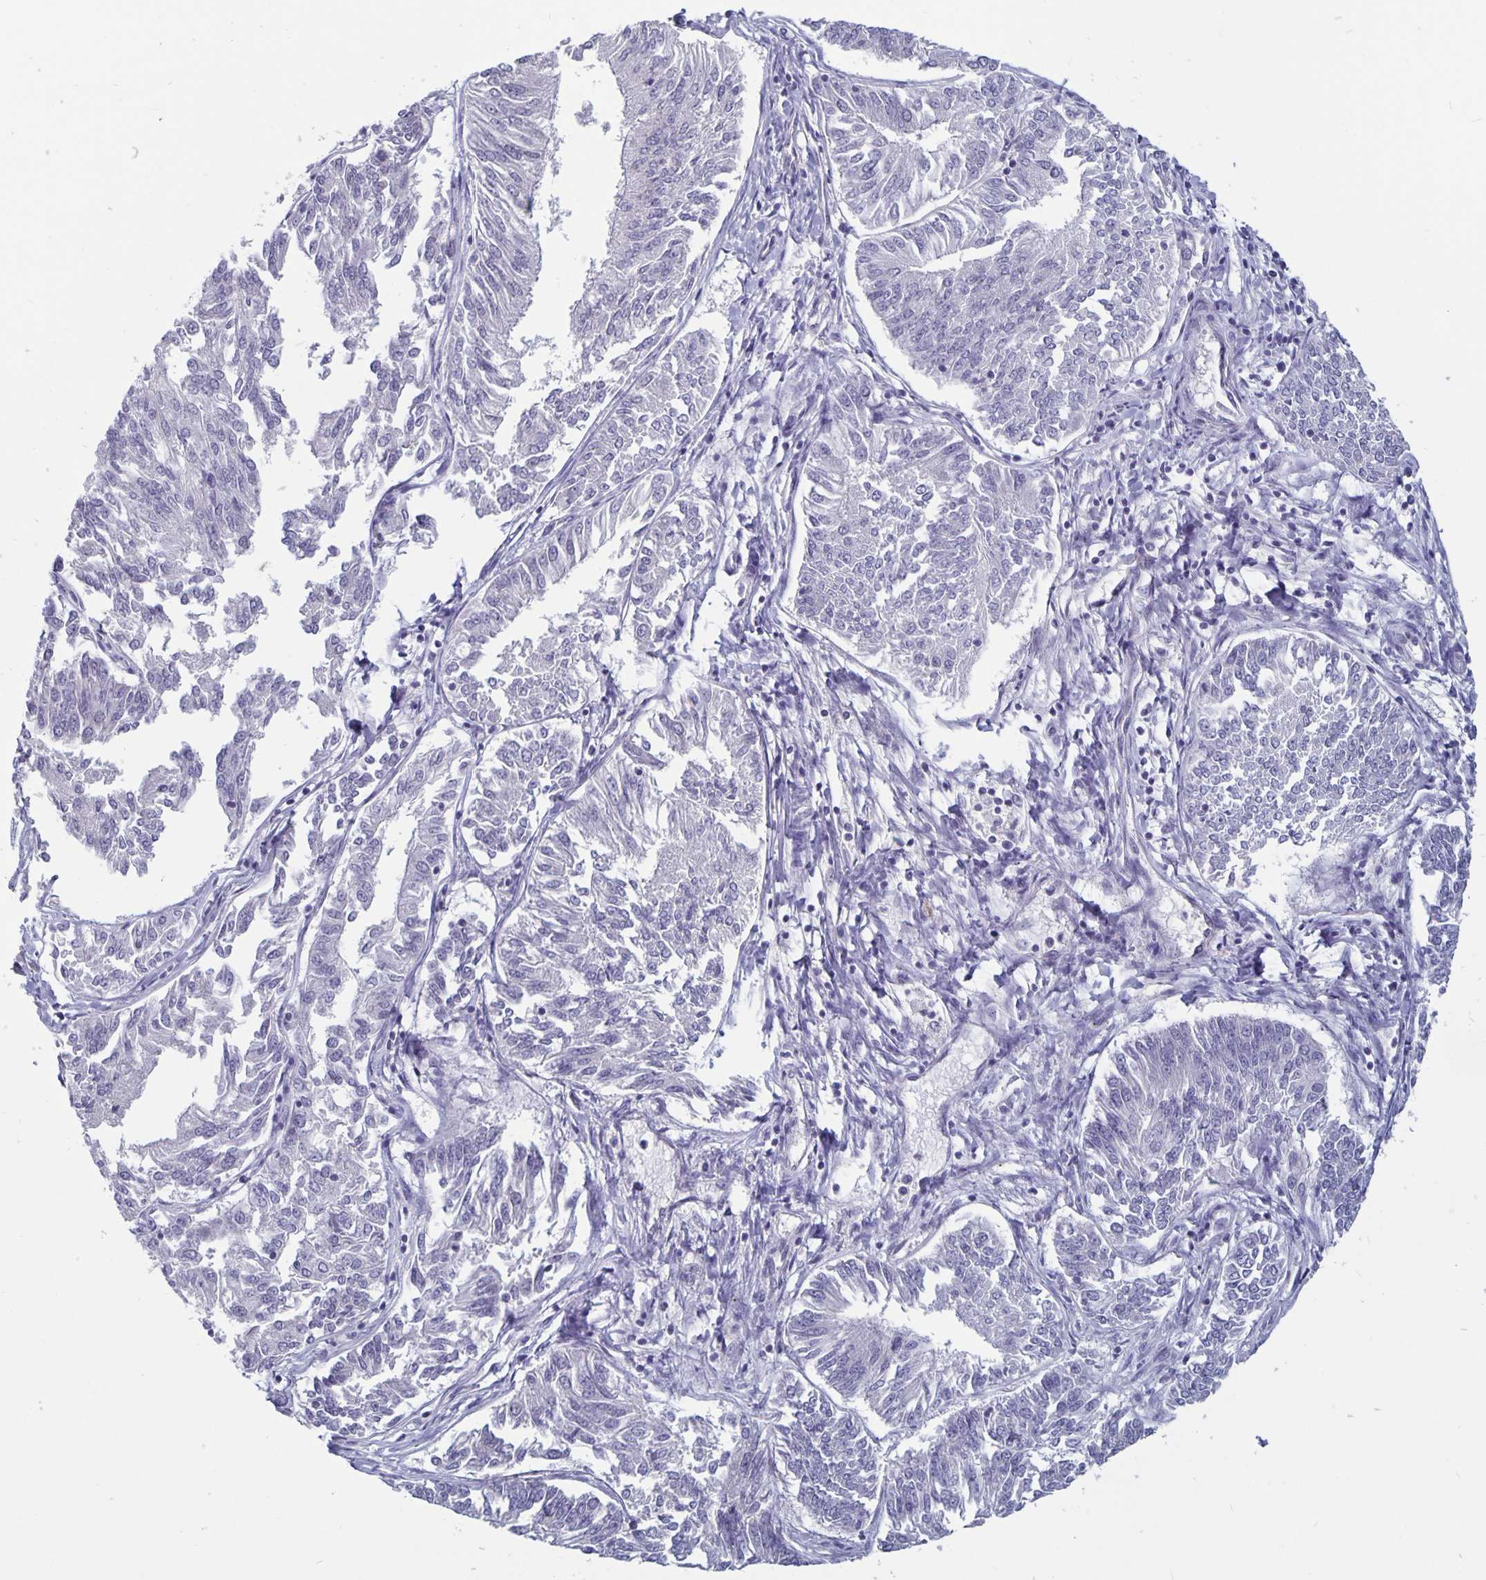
{"staining": {"intensity": "negative", "quantity": "none", "location": "none"}, "tissue": "endometrial cancer", "cell_type": "Tumor cells", "image_type": "cancer", "snomed": [{"axis": "morphology", "description": "Adenocarcinoma, NOS"}, {"axis": "topography", "description": "Endometrium"}], "caption": "Human endometrial cancer stained for a protein using immunohistochemistry demonstrates no staining in tumor cells.", "gene": "PLCB3", "patient": {"sex": "female", "age": 58}}